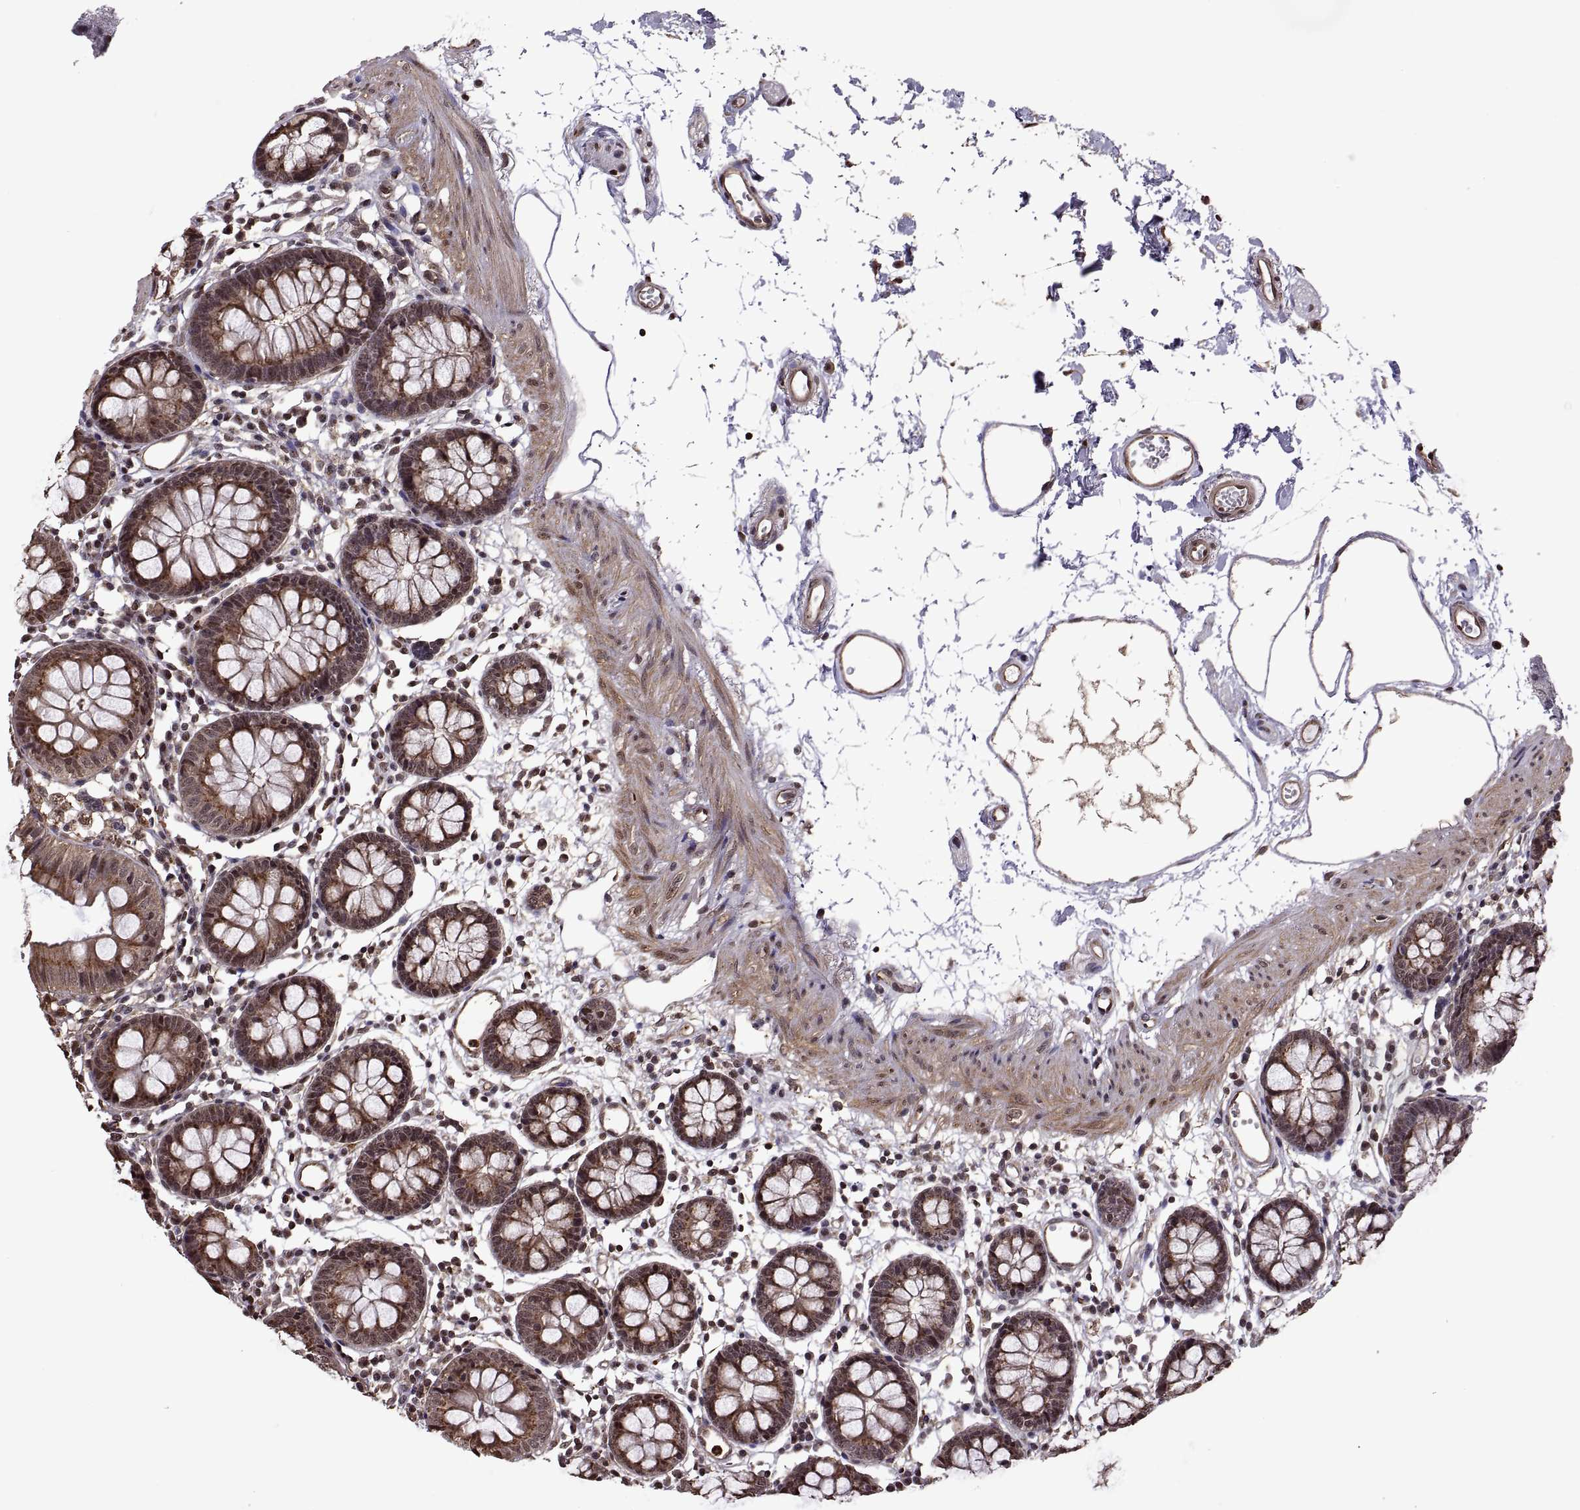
{"staining": {"intensity": "strong", "quantity": ">75%", "location": "cytoplasmic/membranous"}, "tissue": "colon", "cell_type": "Endothelial cells", "image_type": "normal", "snomed": [{"axis": "morphology", "description": "Normal tissue, NOS"}, {"axis": "topography", "description": "Colon"}], "caption": "Normal colon demonstrates strong cytoplasmic/membranous expression in about >75% of endothelial cells, visualized by immunohistochemistry. (Brightfield microscopy of DAB IHC at high magnification).", "gene": "ARRB1", "patient": {"sex": "female", "age": 84}}